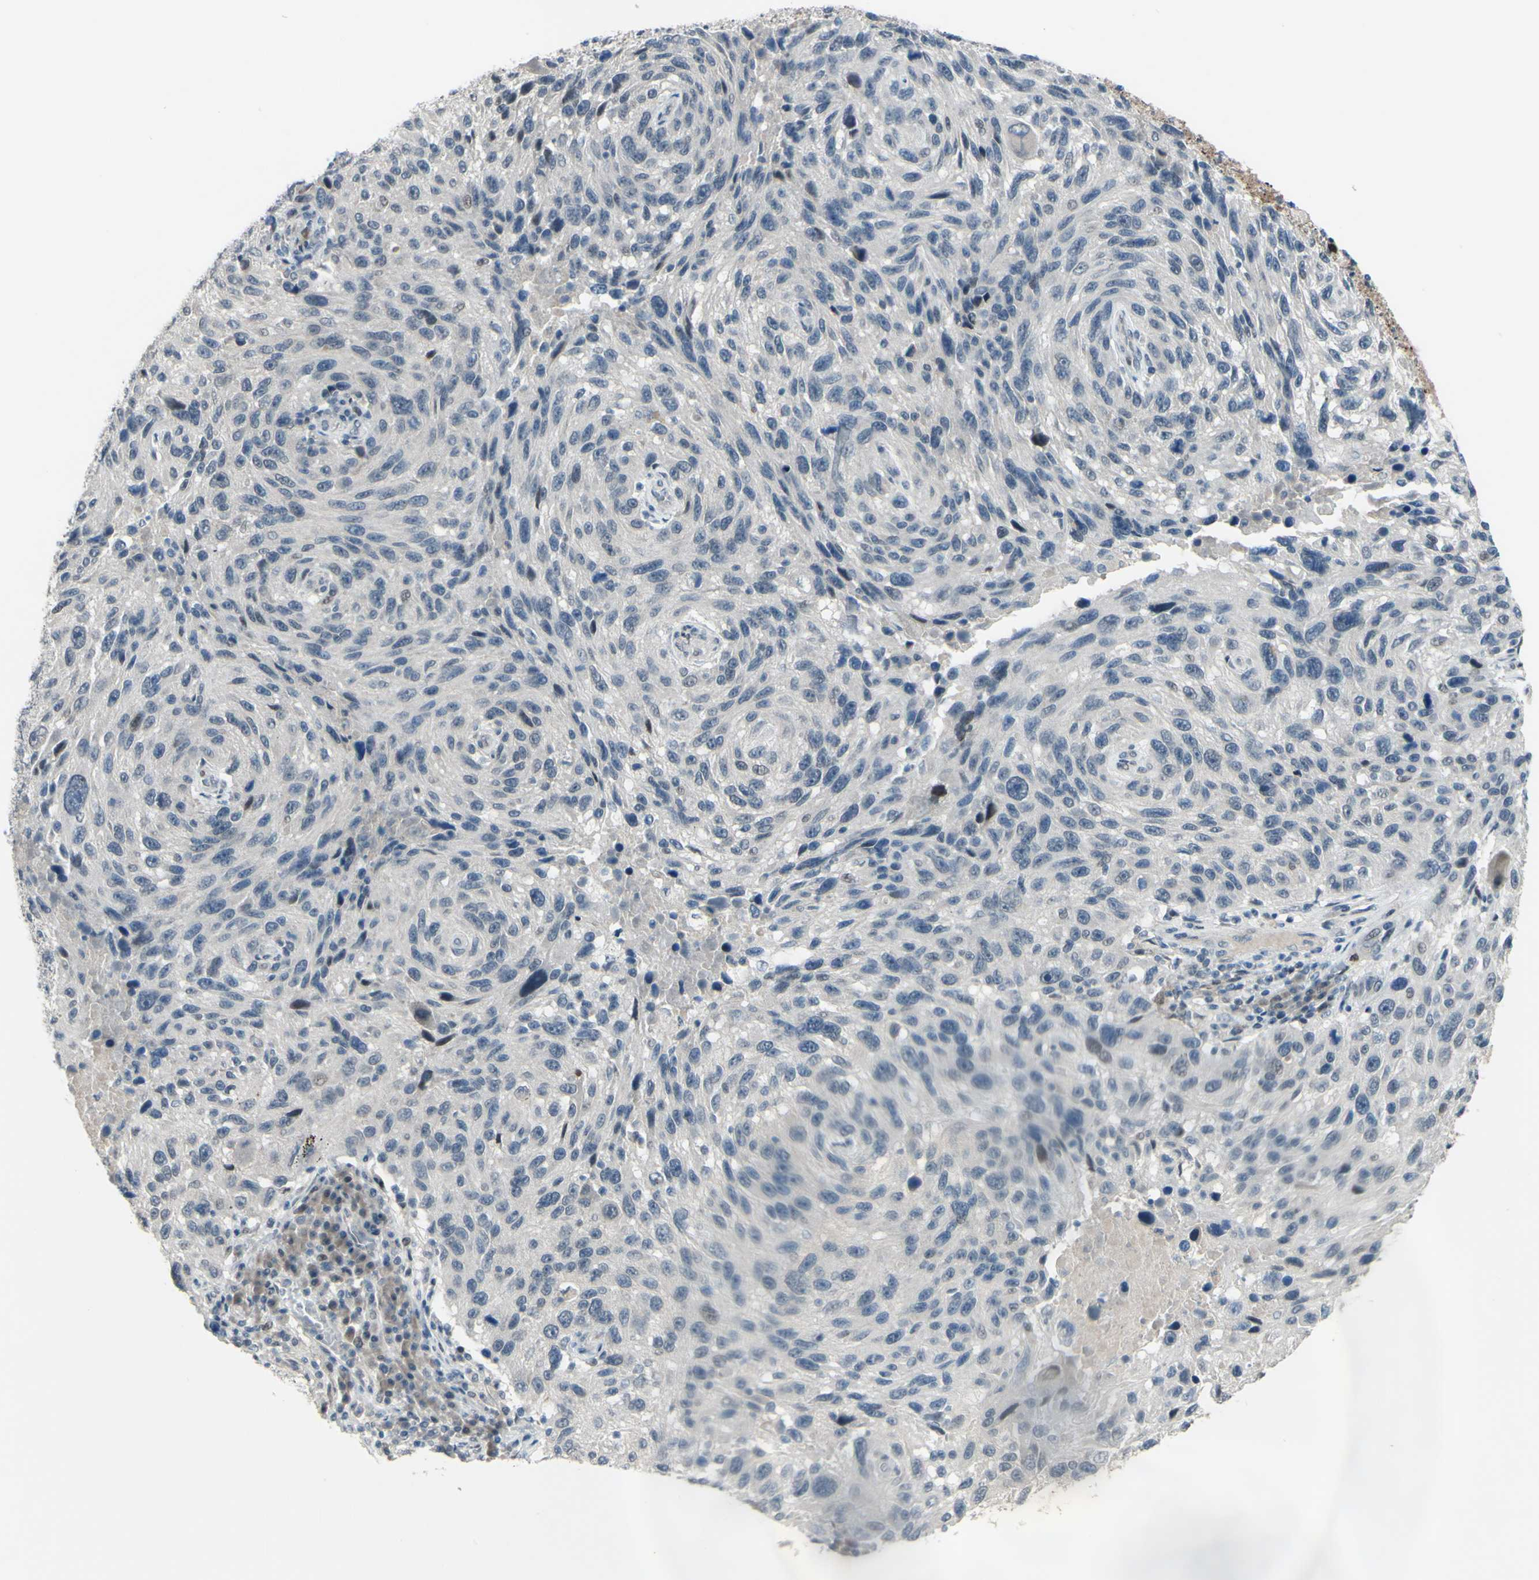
{"staining": {"intensity": "negative", "quantity": "none", "location": "none"}, "tissue": "melanoma", "cell_type": "Tumor cells", "image_type": "cancer", "snomed": [{"axis": "morphology", "description": "Malignant melanoma, NOS"}, {"axis": "topography", "description": "Skin"}], "caption": "Immunohistochemistry image of melanoma stained for a protein (brown), which exhibits no positivity in tumor cells.", "gene": "ETNK1", "patient": {"sex": "male", "age": 53}}